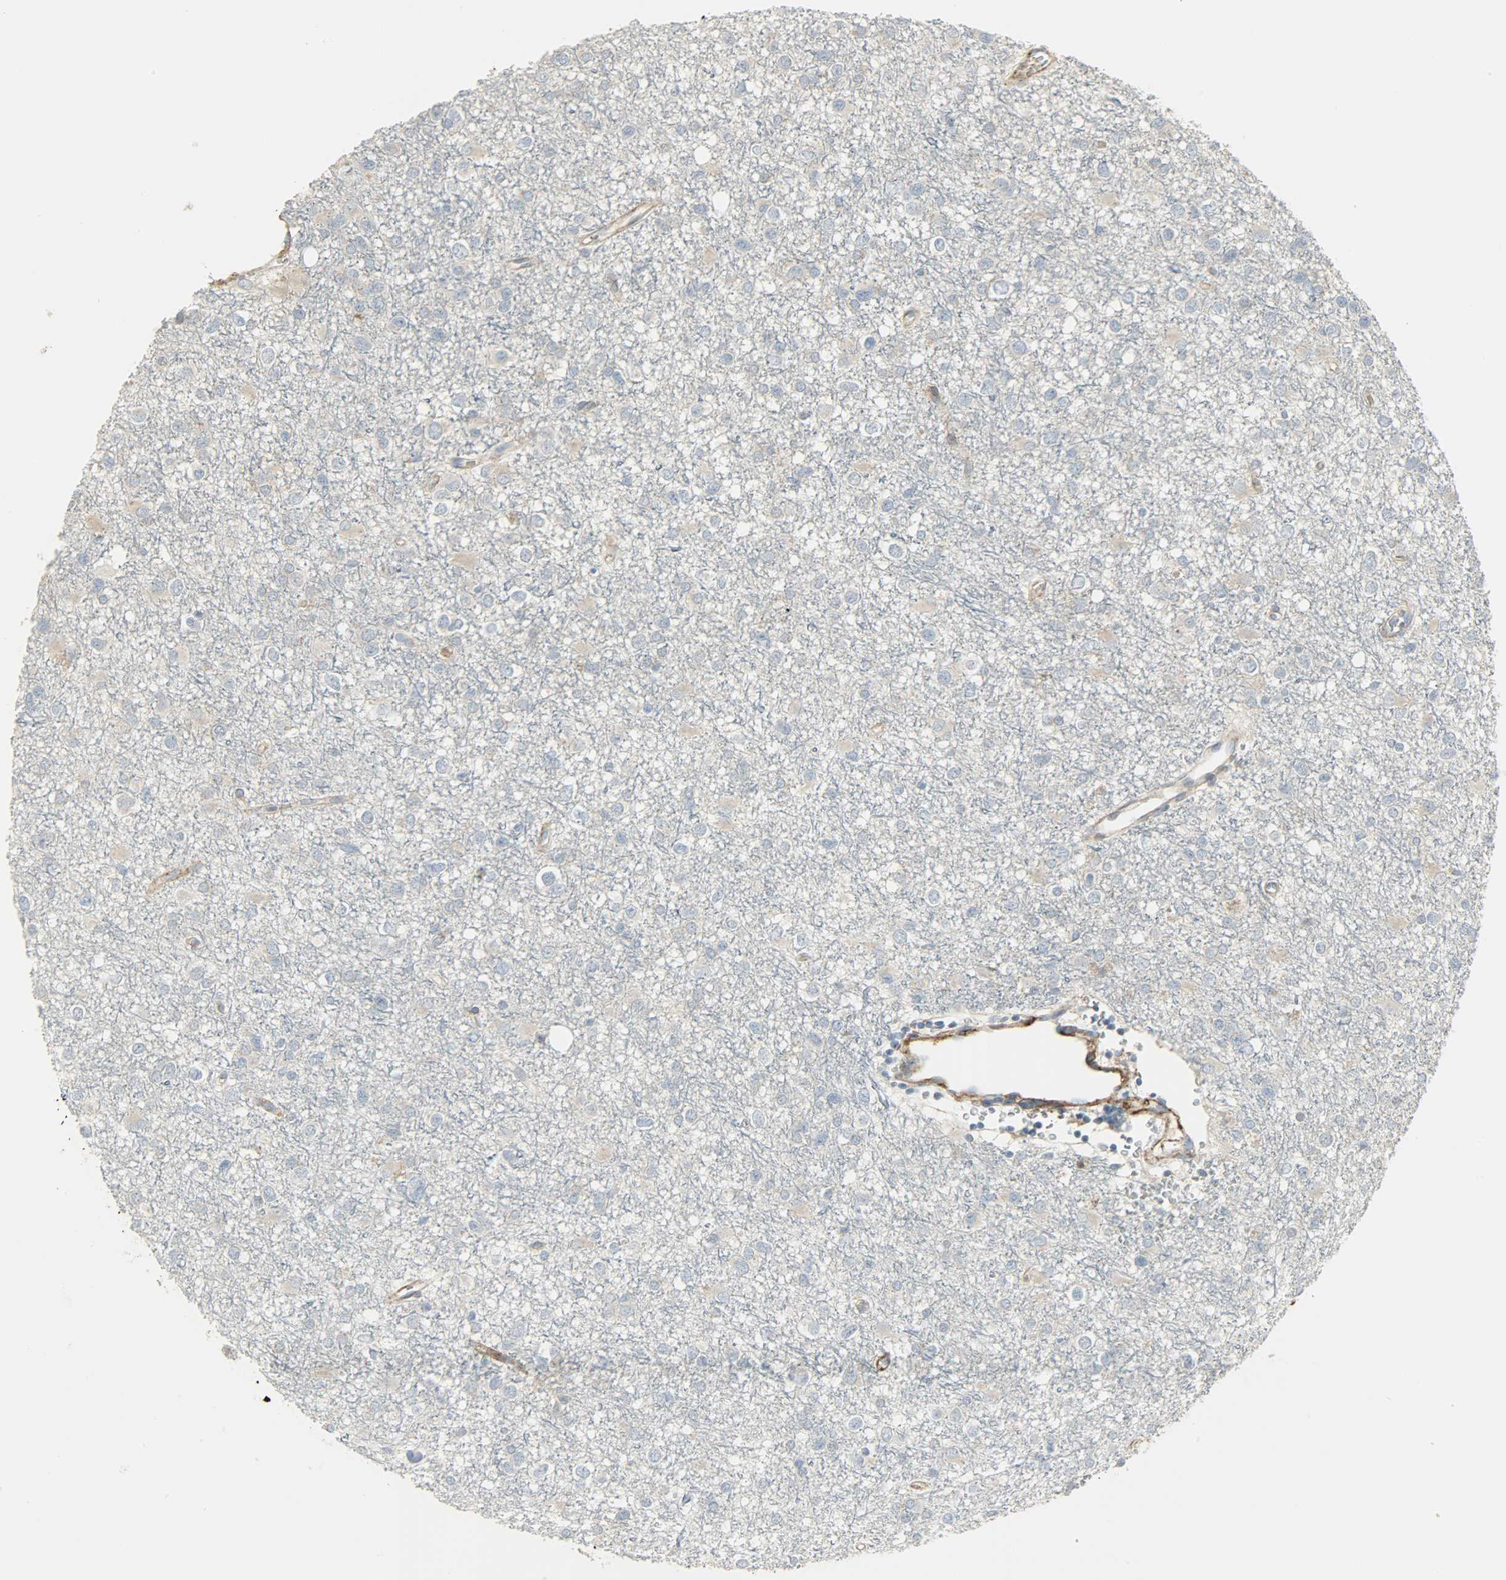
{"staining": {"intensity": "moderate", "quantity": "<25%", "location": "cytoplasmic/membranous"}, "tissue": "glioma", "cell_type": "Tumor cells", "image_type": "cancer", "snomed": [{"axis": "morphology", "description": "Glioma, malignant, Low grade"}, {"axis": "topography", "description": "Brain"}], "caption": "Moderate cytoplasmic/membranous protein positivity is seen in about <25% of tumor cells in malignant low-grade glioma.", "gene": "ENPEP", "patient": {"sex": "male", "age": 42}}